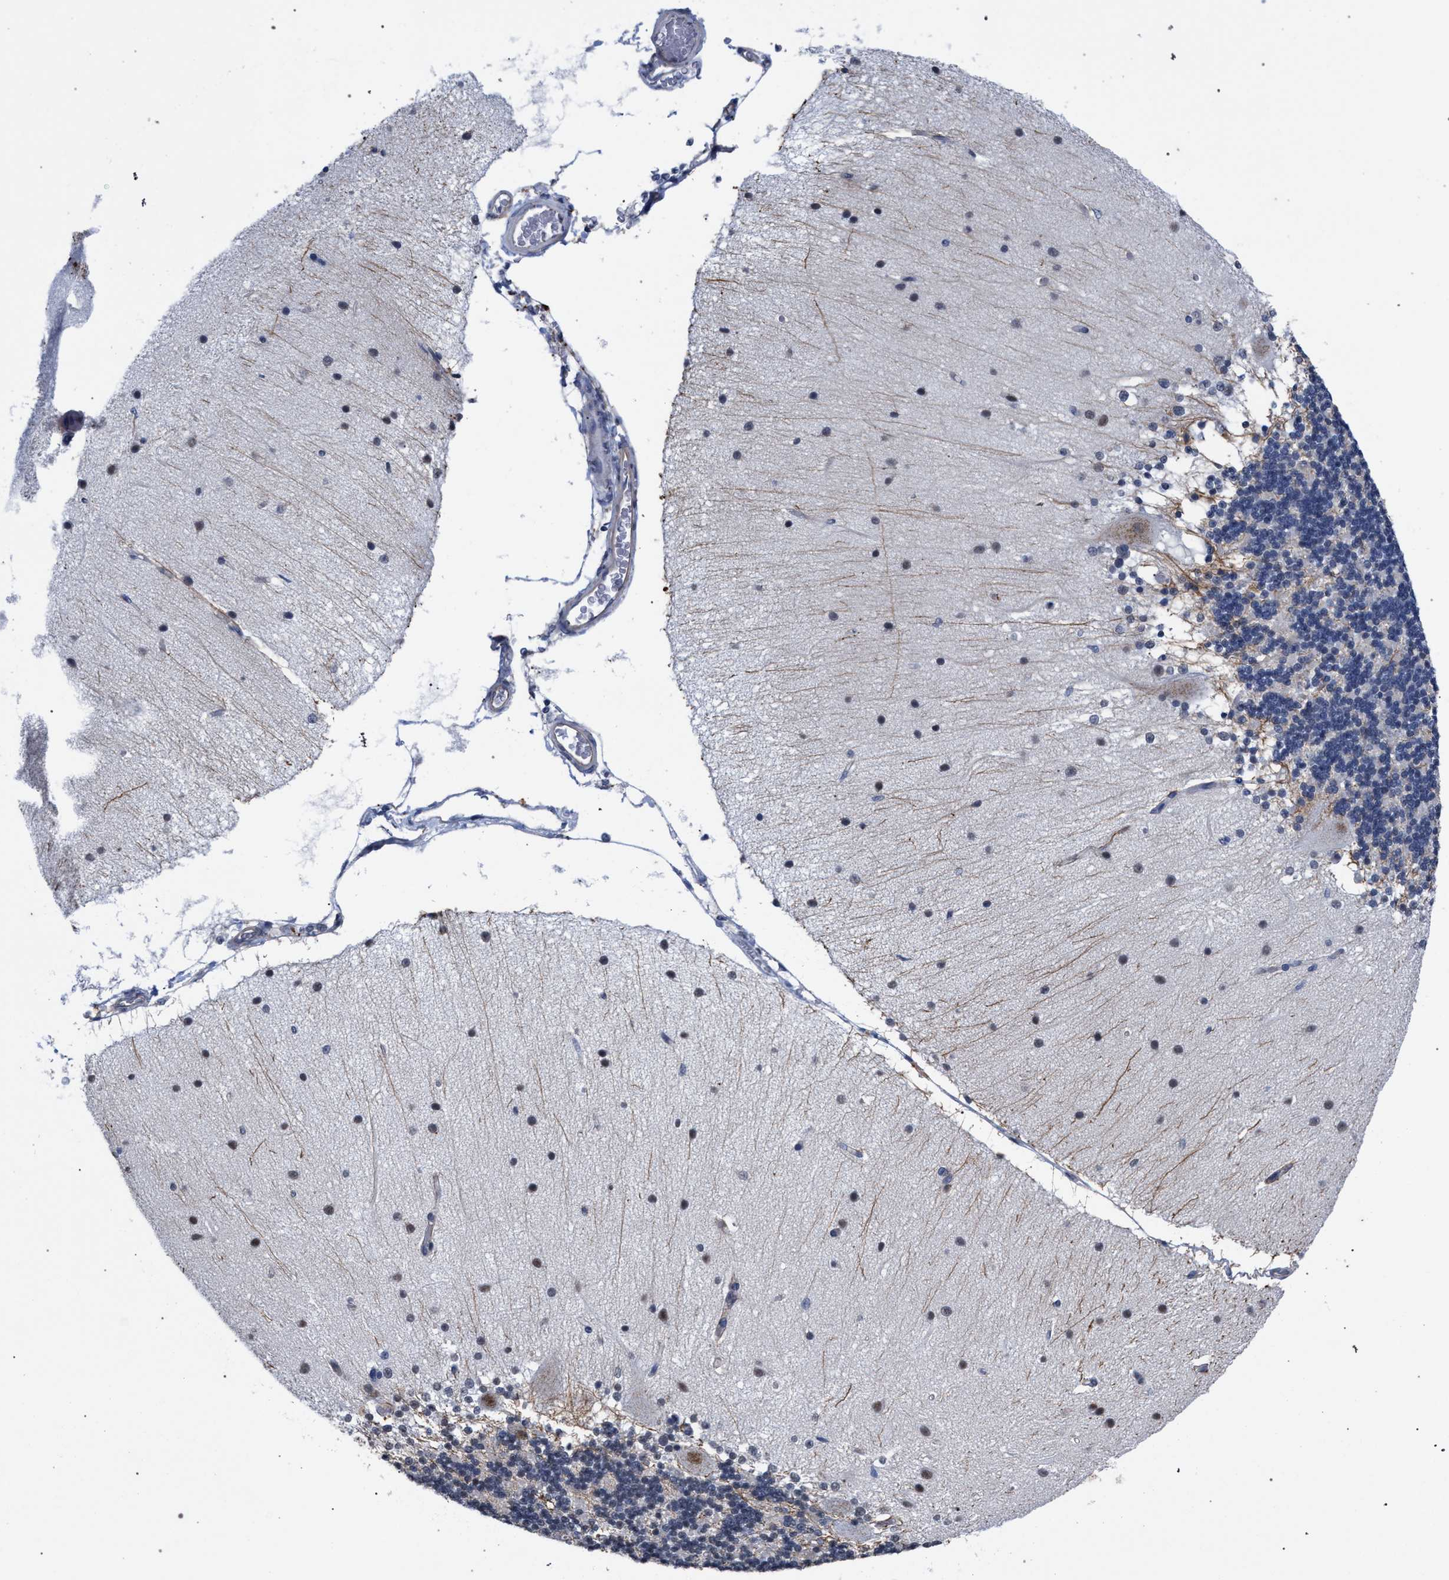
{"staining": {"intensity": "weak", "quantity": "<25%", "location": "cytoplasmic/membranous"}, "tissue": "cerebellum", "cell_type": "Cells in granular layer", "image_type": "normal", "snomed": [{"axis": "morphology", "description": "Normal tissue, NOS"}, {"axis": "topography", "description": "Cerebellum"}], "caption": "Histopathology image shows no significant protein positivity in cells in granular layer of normal cerebellum.", "gene": "GOLGA2", "patient": {"sex": "female", "age": 54}}